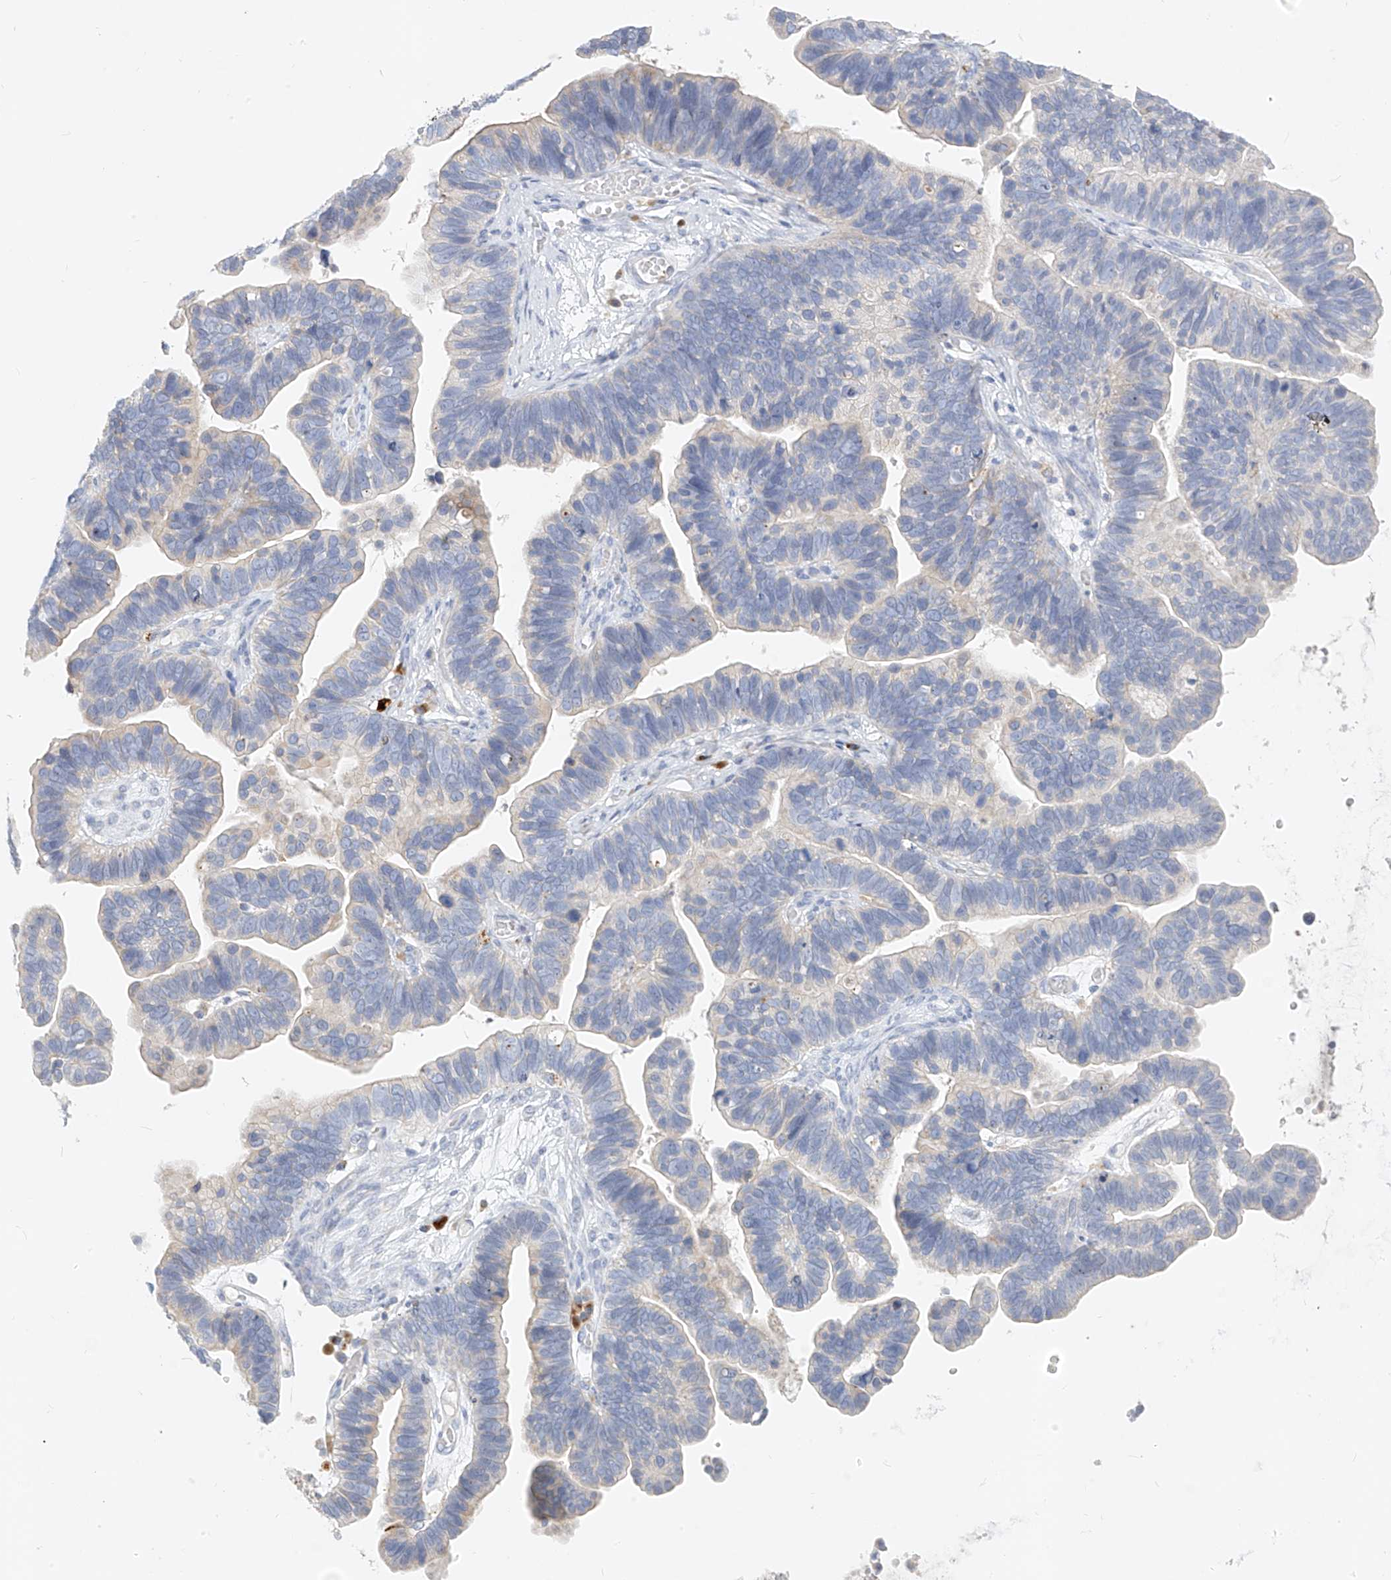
{"staining": {"intensity": "negative", "quantity": "none", "location": "none"}, "tissue": "ovarian cancer", "cell_type": "Tumor cells", "image_type": "cancer", "snomed": [{"axis": "morphology", "description": "Cystadenocarcinoma, serous, NOS"}, {"axis": "topography", "description": "Ovary"}], "caption": "A high-resolution photomicrograph shows immunohistochemistry staining of ovarian cancer (serous cystadenocarcinoma), which exhibits no significant positivity in tumor cells.", "gene": "ZNF404", "patient": {"sex": "female", "age": 56}}